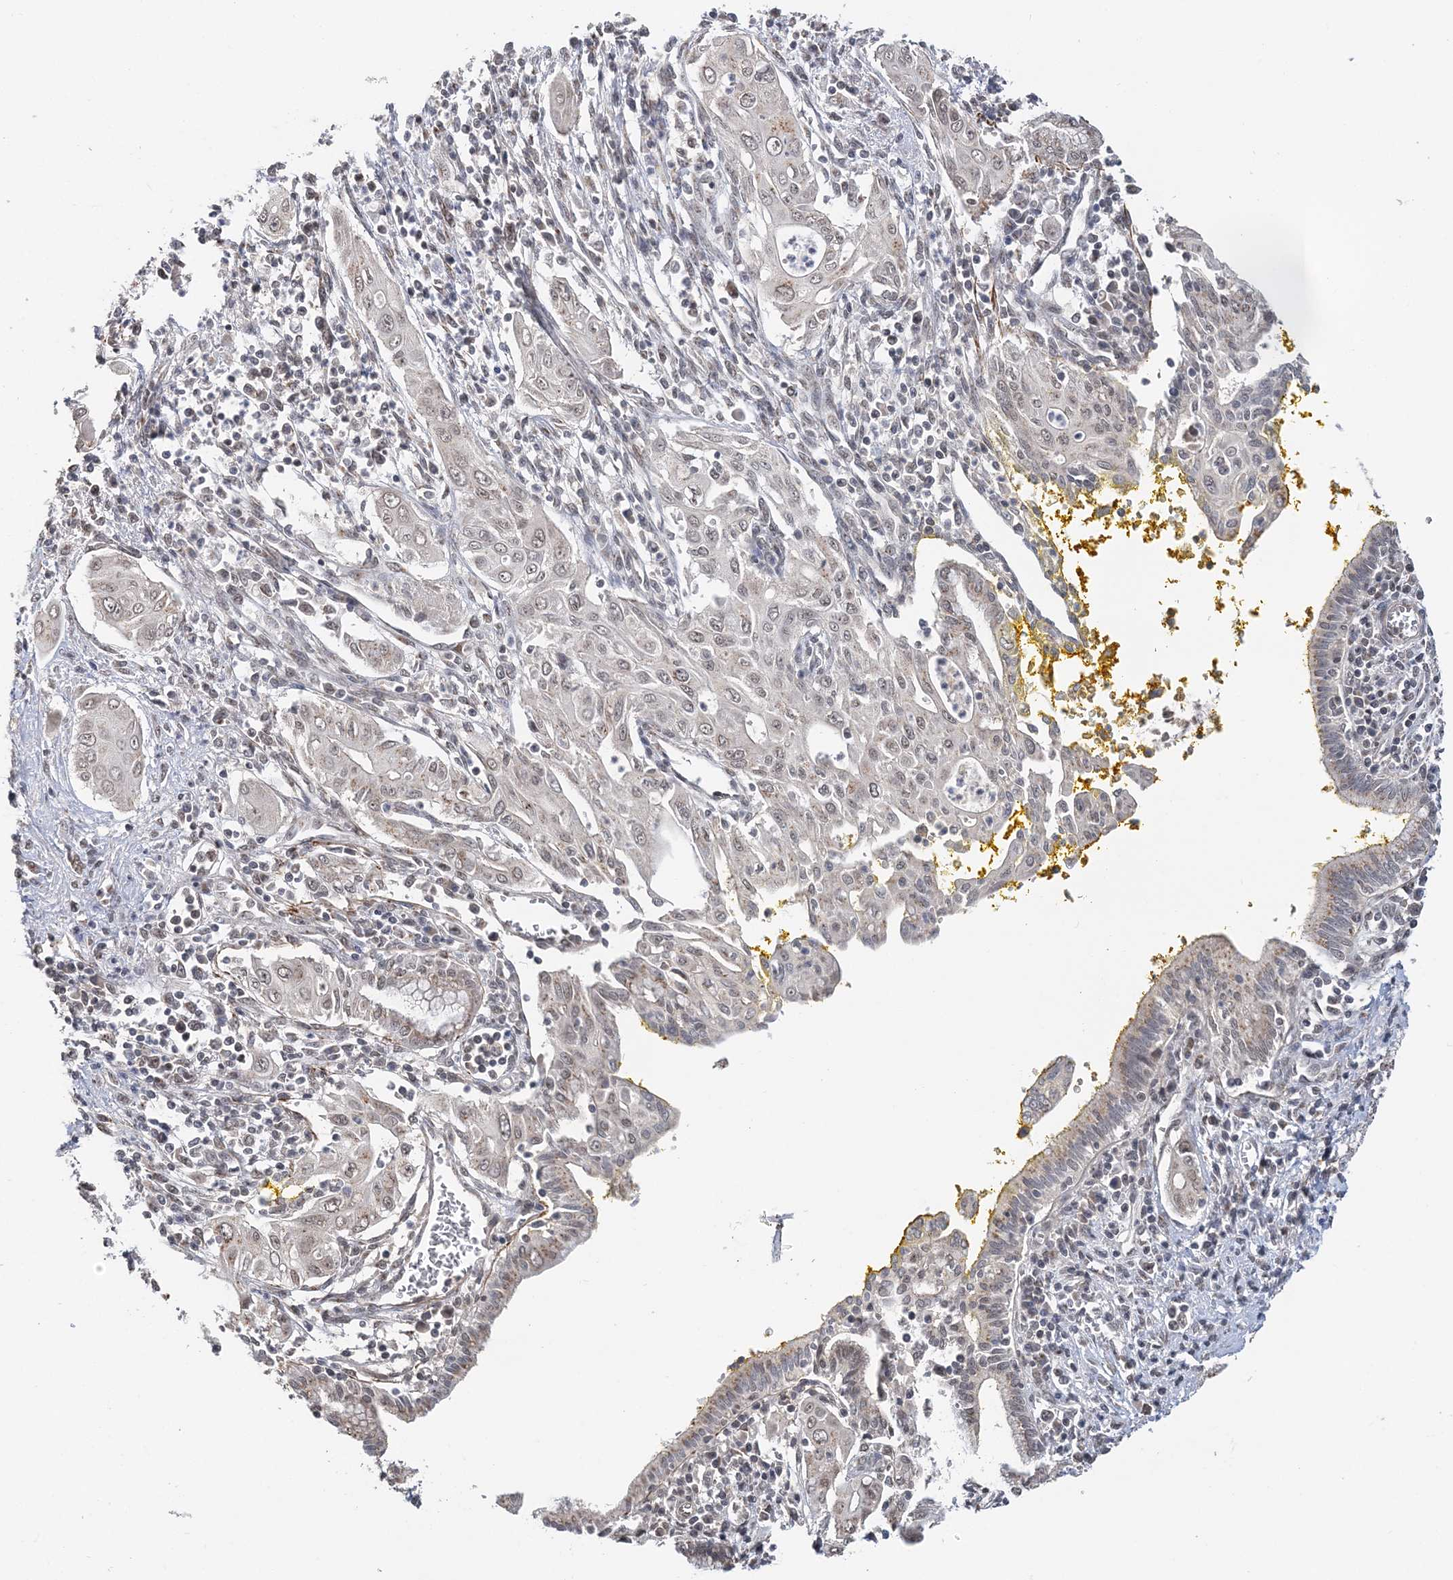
{"staining": {"intensity": "weak", "quantity": "<25%", "location": "nuclear"}, "tissue": "pancreatic cancer", "cell_type": "Tumor cells", "image_type": "cancer", "snomed": [{"axis": "morphology", "description": "Adenocarcinoma, NOS"}, {"axis": "topography", "description": "Pancreas"}], "caption": "An image of human pancreatic adenocarcinoma is negative for staining in tumor cells.", "gene": "TSHZ2", "patient": {"sex": "male", "age": 58}}